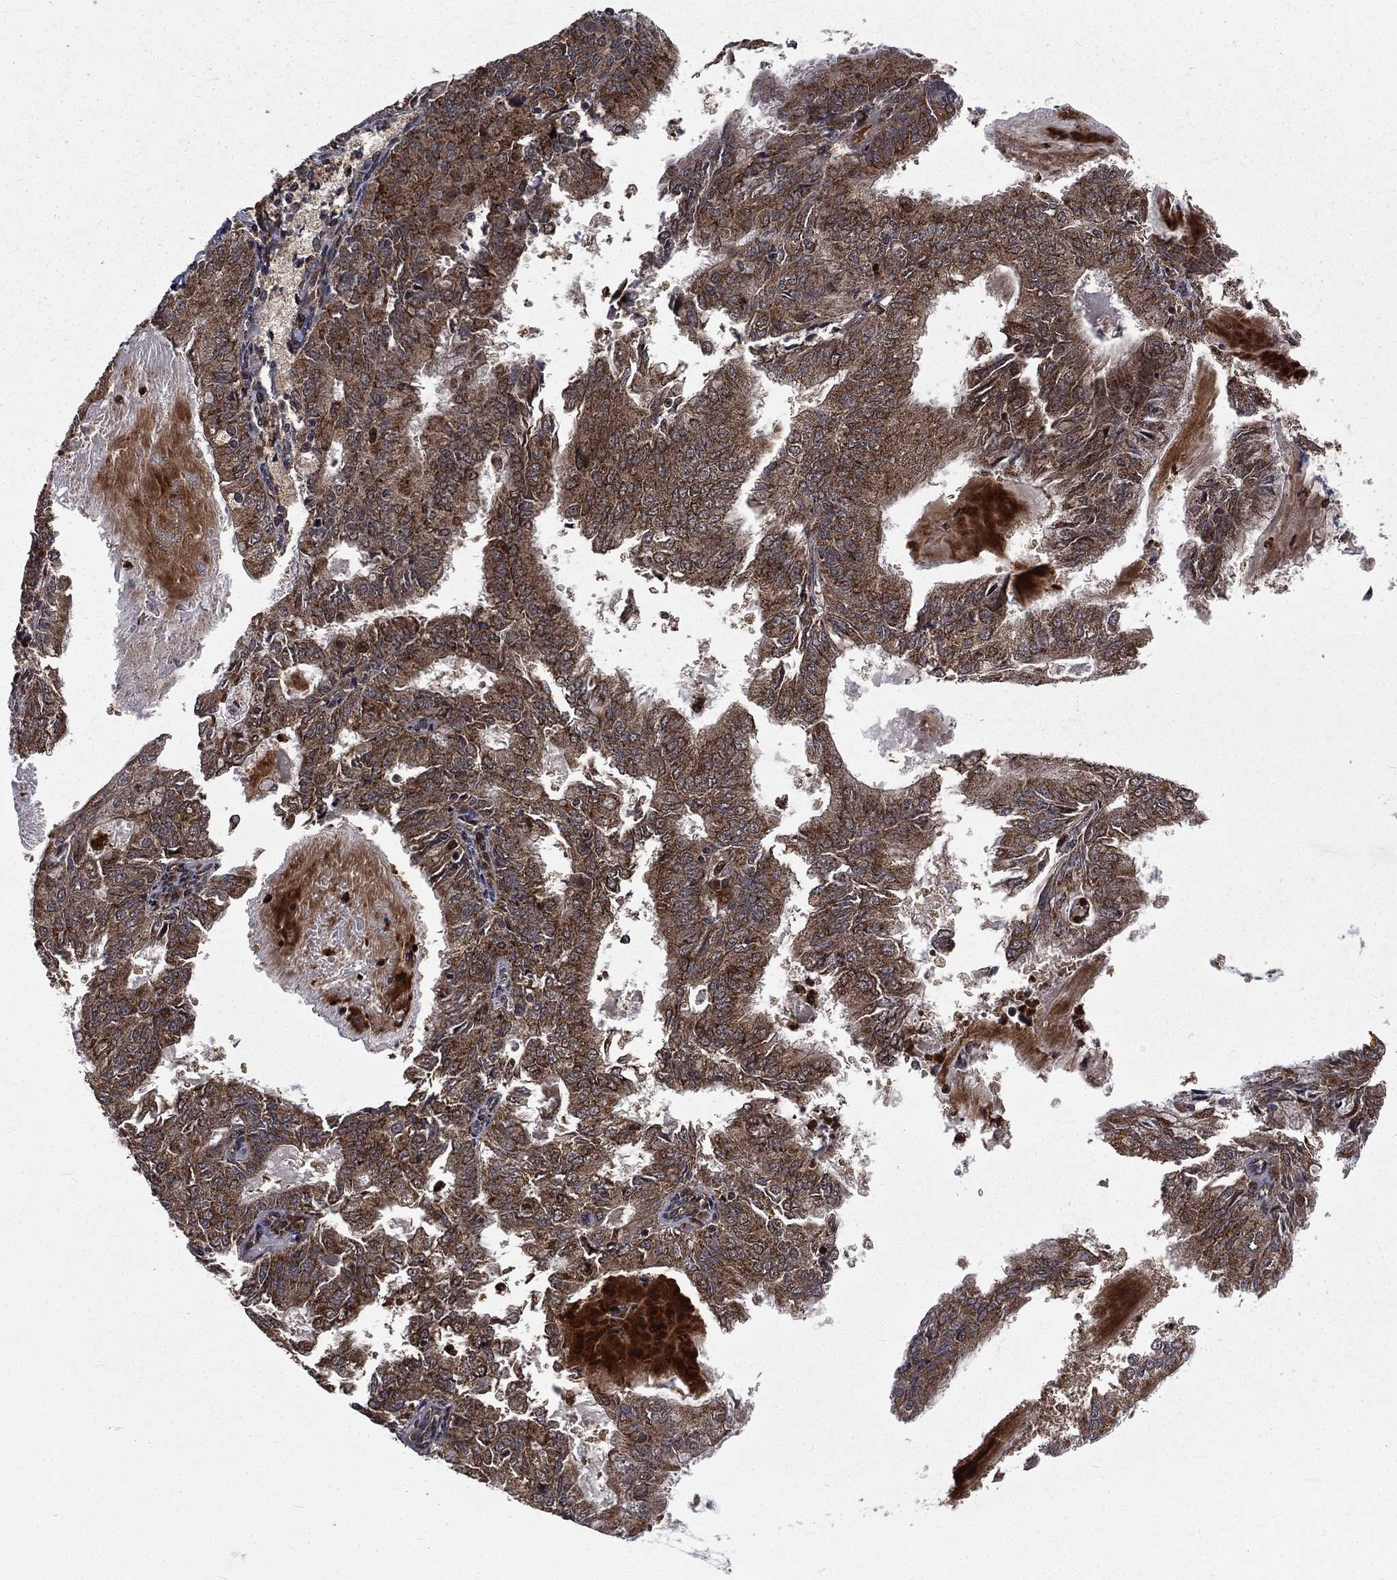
{"staining": {"intensity": "moderate", "quantity": ">75%", "location": "cytoplasmic/membranous"}, "tissue": "endometrial cancer", "cell_type": "Tumor cells", "image_type": "cancer", "snomed": [{"axis": "morphology", "description": "Adenocarcinoma, NOS"}, {"axis": "topography", "description": "Endometrium"}], "caption": "Immunohistochemical staining of endometrial adenocarcinoma reveals medium levels of moderate cytoplasmic/membranous protein positivity in about >75% of tumor cells. Immunohistochemistry (ihc) stains the protein of interest in brown and the nuclei are stained blue.", "gene": "LENG8", "patient": {"sex": "female", "age": 57}}